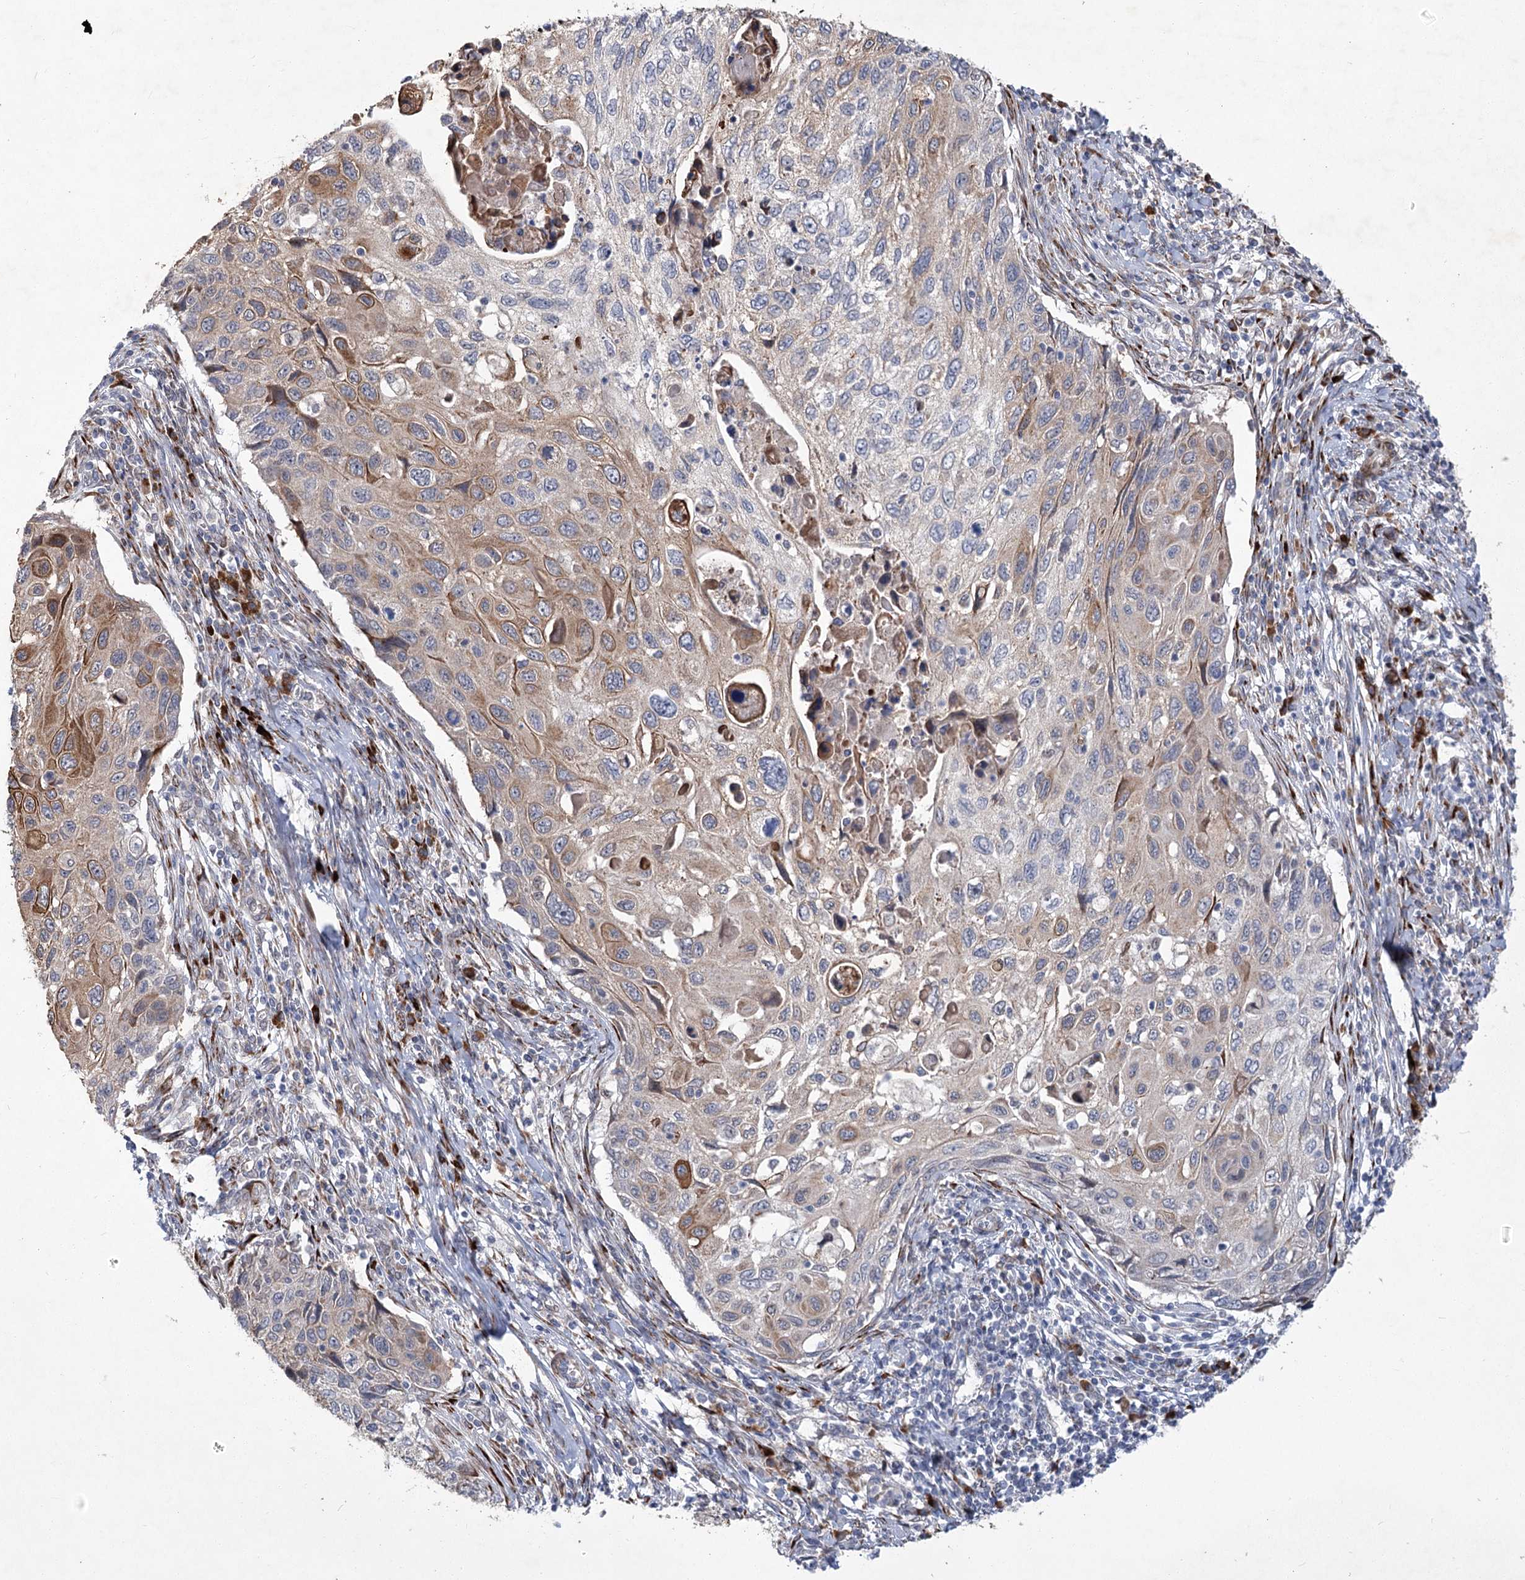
{"staining": {"intensity": "weak", "quantity": "25%-75%", "location": "cytoplasmic/membranous"}, "tissue": "cervical cancer", "cell_type": "Tumor cells", "image_type": "cancer", "snomed": [{"axis": "morphology", "description": "Squamous cell carcinoma, NOS"}, {"axis": "topography", "description": "Cervix"}], "caption": "Cervical squamous cell carcinoma stained with DAB immunohistochemistry (IHC) reveals low levels of weak cytoplasmic/membranous expression in approximately 25%-75% of tumor cells.", "gene": "GCNT4", "patient": {"sex": "female", "age": 70}}